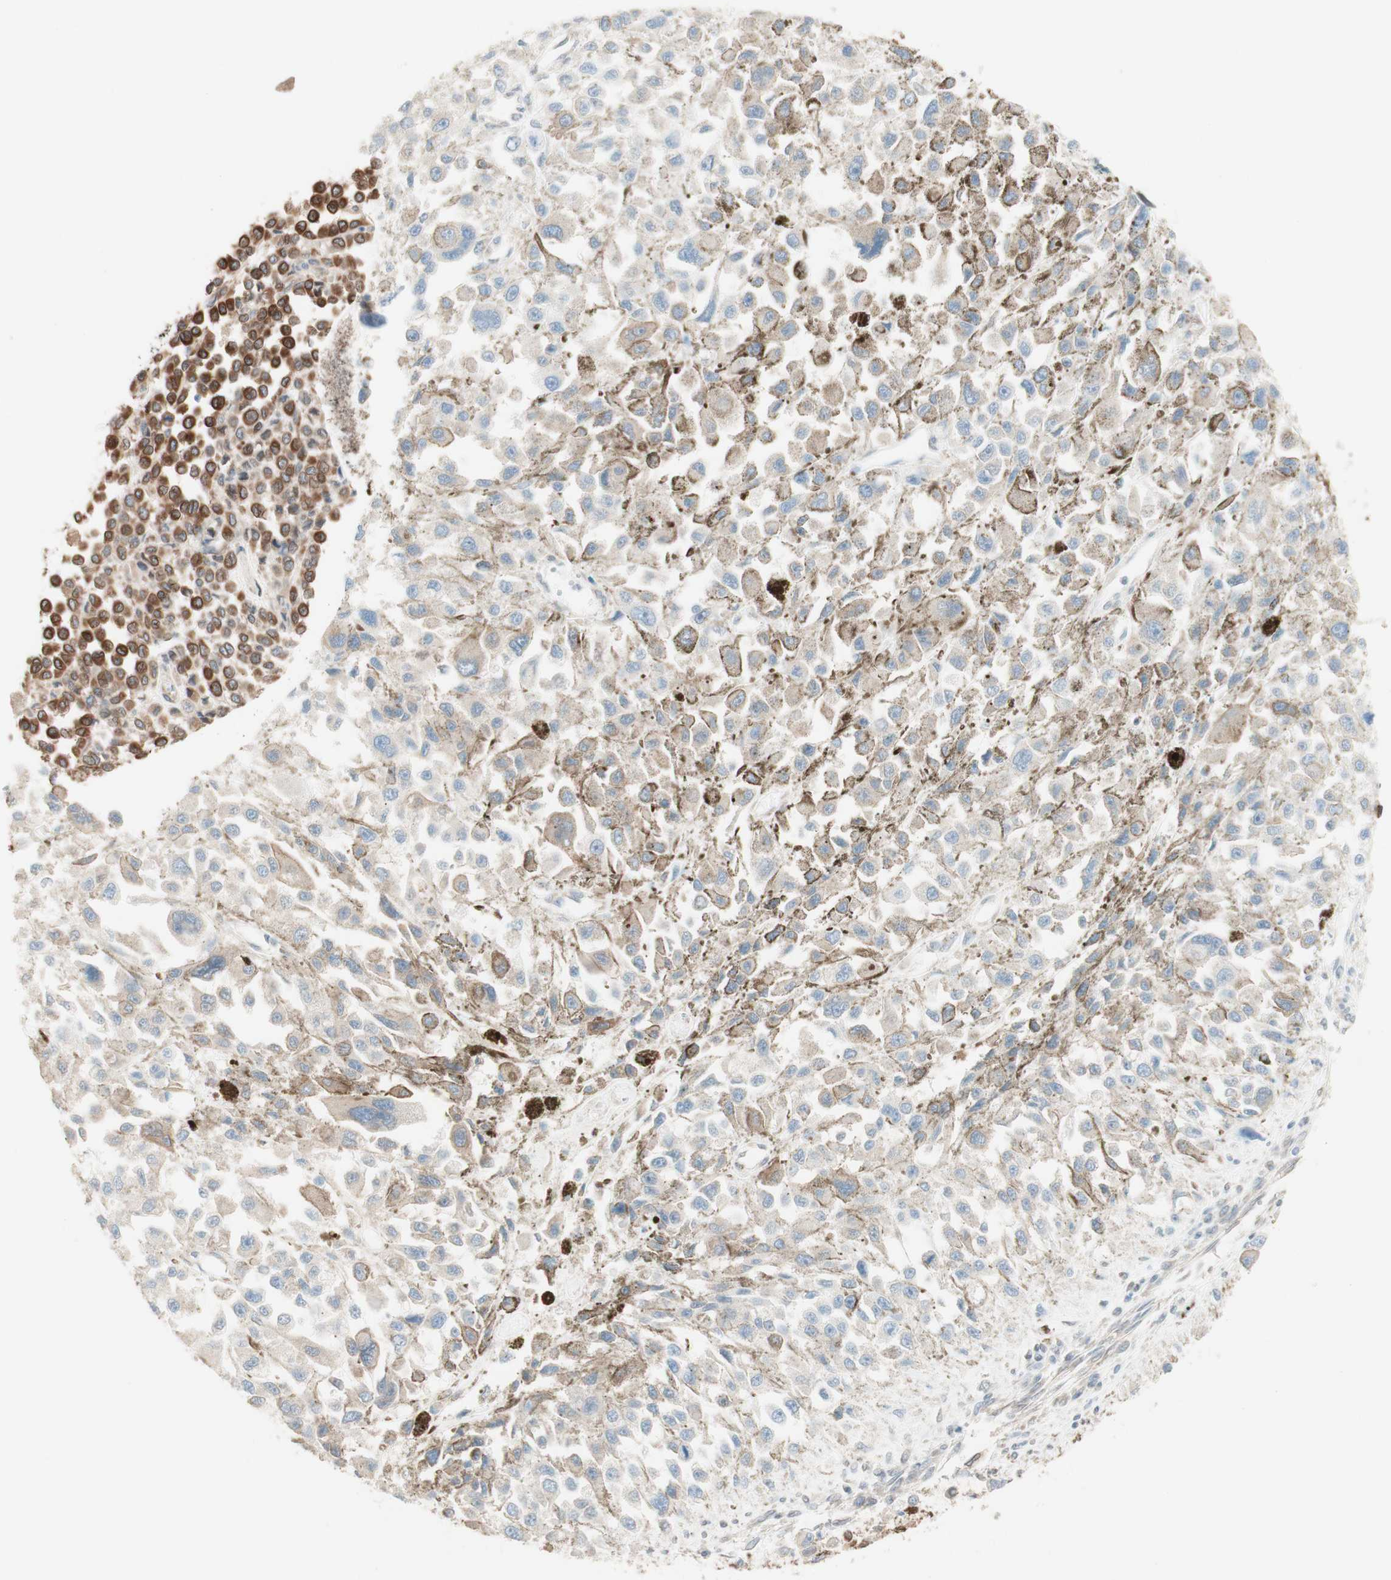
{"staining": {"intensity": "negative", "quantity": "none", "location": "none"}, "tissue": "melanoma", "cell_type": "Tumor cells", "image_type": "cancer", "snomed": [{"axis": "morphology", "description": "Malignant melanoma, Metastatic site"}, {"axis": "topography", "description": "Lymph node"}], "caption": "High magnification brightfield microscopy of melanoma stained with DAB (brown) and counterstained with hematoxylin (blue): tumor cells show no significant positivity.", "gene": "COMT", "patient": {"sex": "male", "age": 59}}